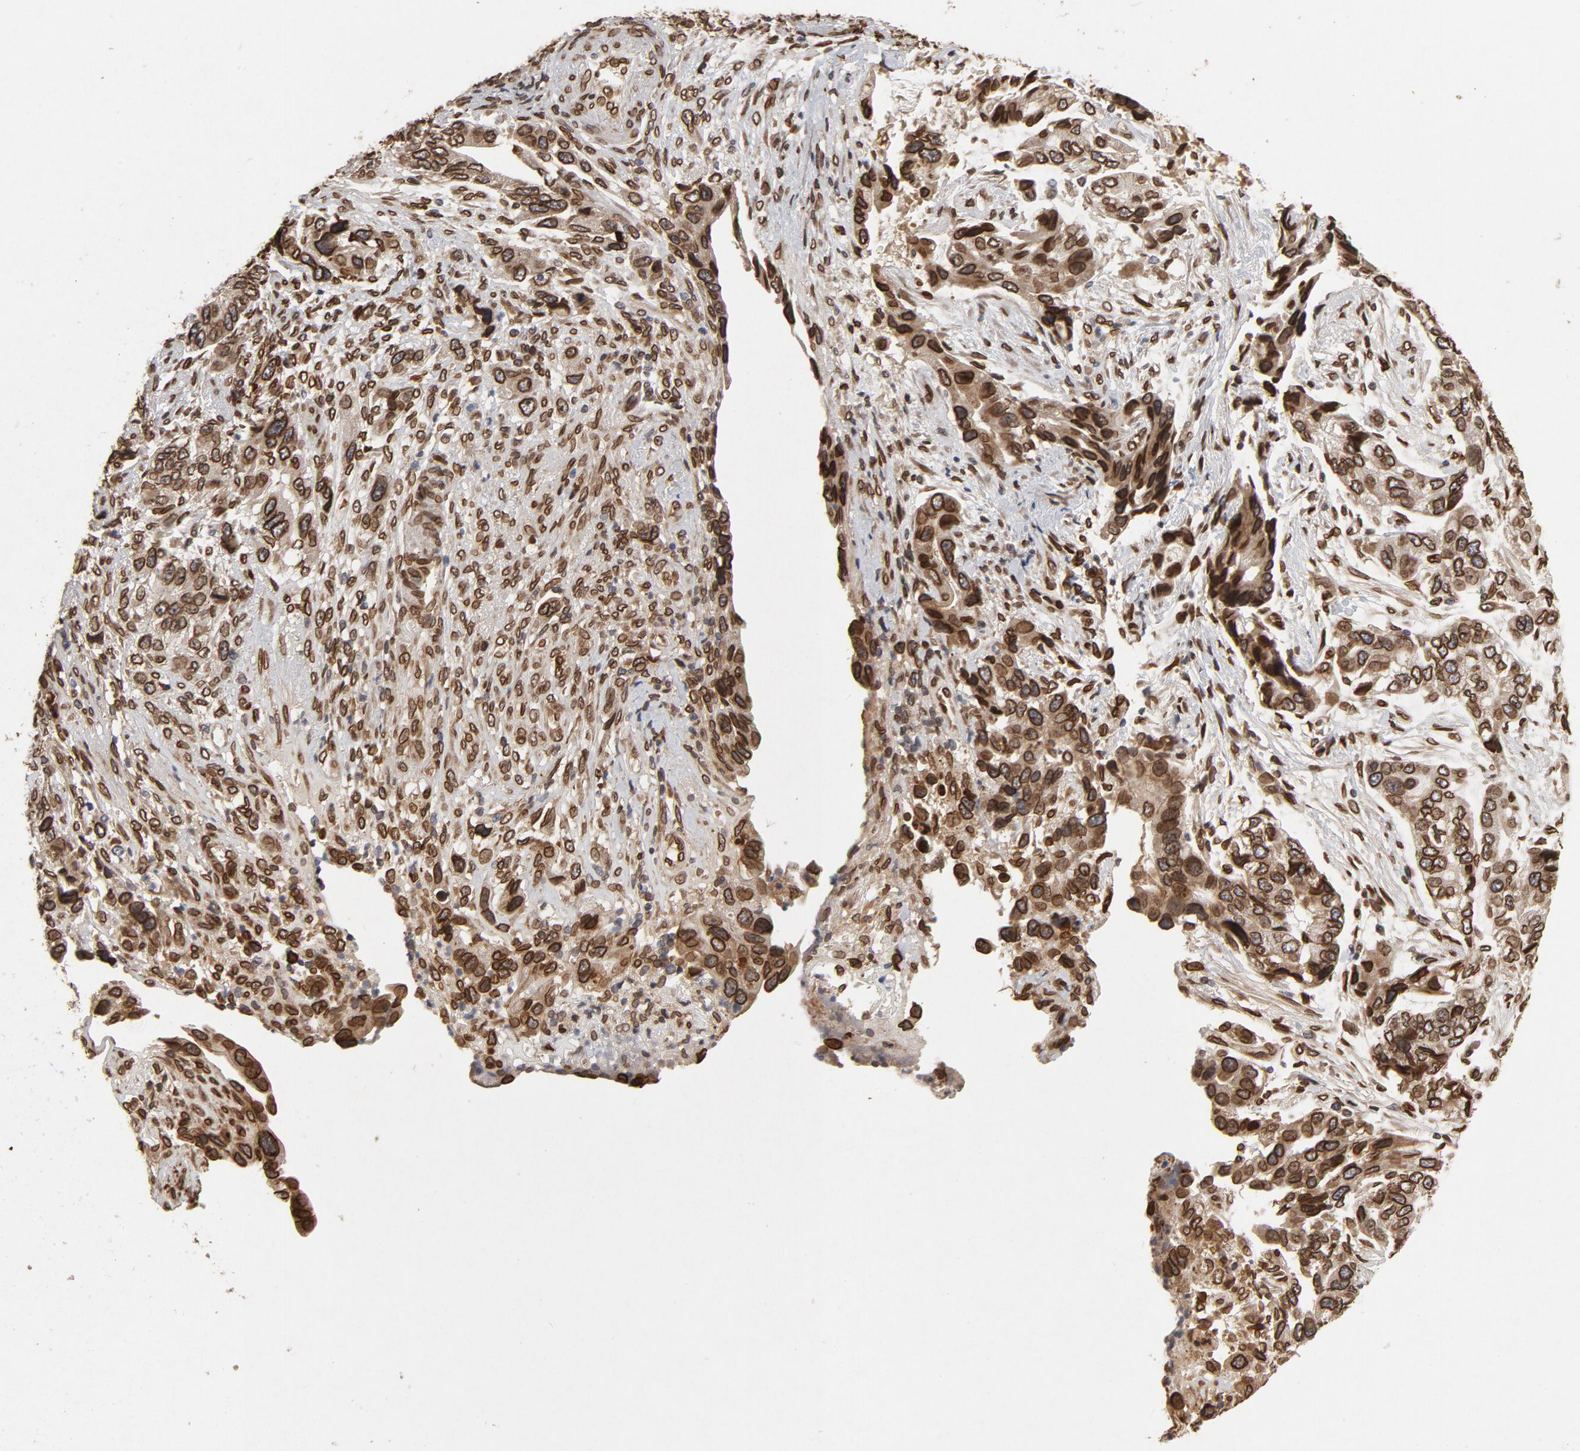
{"staining": {"intensity": "strong", "quantity": ">75%", "location": "cytoplasmic/membranous,nuclear"}, "tissue": "stomach cancer", "cell_type": "Tumor cells", "image_type": "cancer", "snomed": [{"axis": "morphology", "description": "Adenocarcinoma, NOS"}, {"axis": "topography", "description": "Stomach, lower"}], "caption": "Tumor cells display high levels of strong cytoplasmic/membranous and nuclear positivity in about >75% of cells in human stomach cancer.", "gene": "LMNA", "patient": {"sex": "female", "age": 93}}